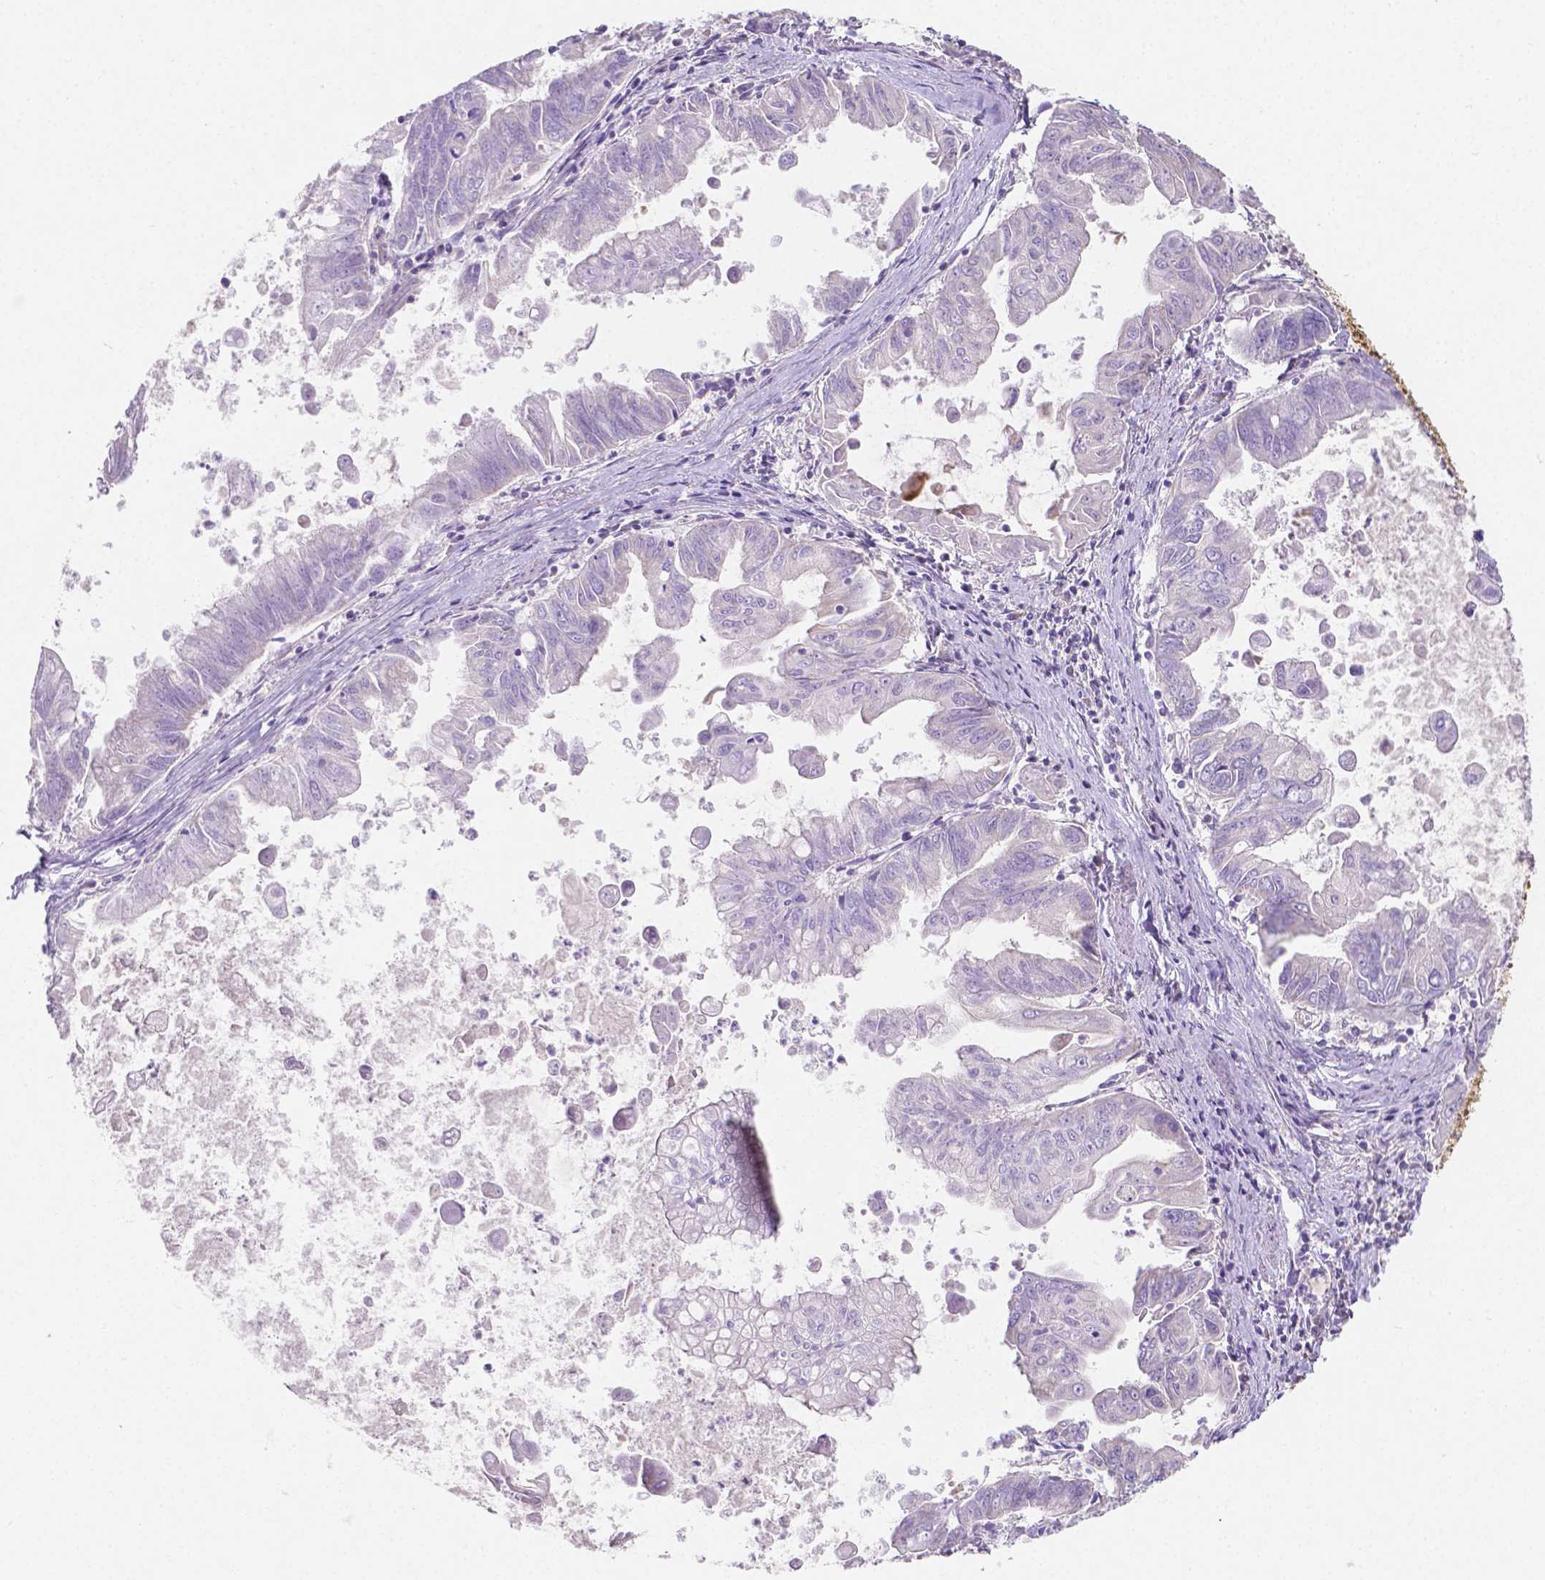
{"staining": {"intensity": "weak", "quantity": "<25%", "location": "cytoplasmic/membranous"}, "tissue": "stomach cancer", "cell_type": "Tumor cells", "image_type": "cancer", "snomed": [{"axis": "morphology", "description": "Adenocarcinoma, NOS"}, {"axis": "topography", "description": "Stomach, upper"}], "caption": "This is a image of immunohistochemistry staining of stomach adenocarcinoma, which shows no expression in tumor cells.", "gene": "SGTB", "patient": {"sex": "male", "age": 80}}